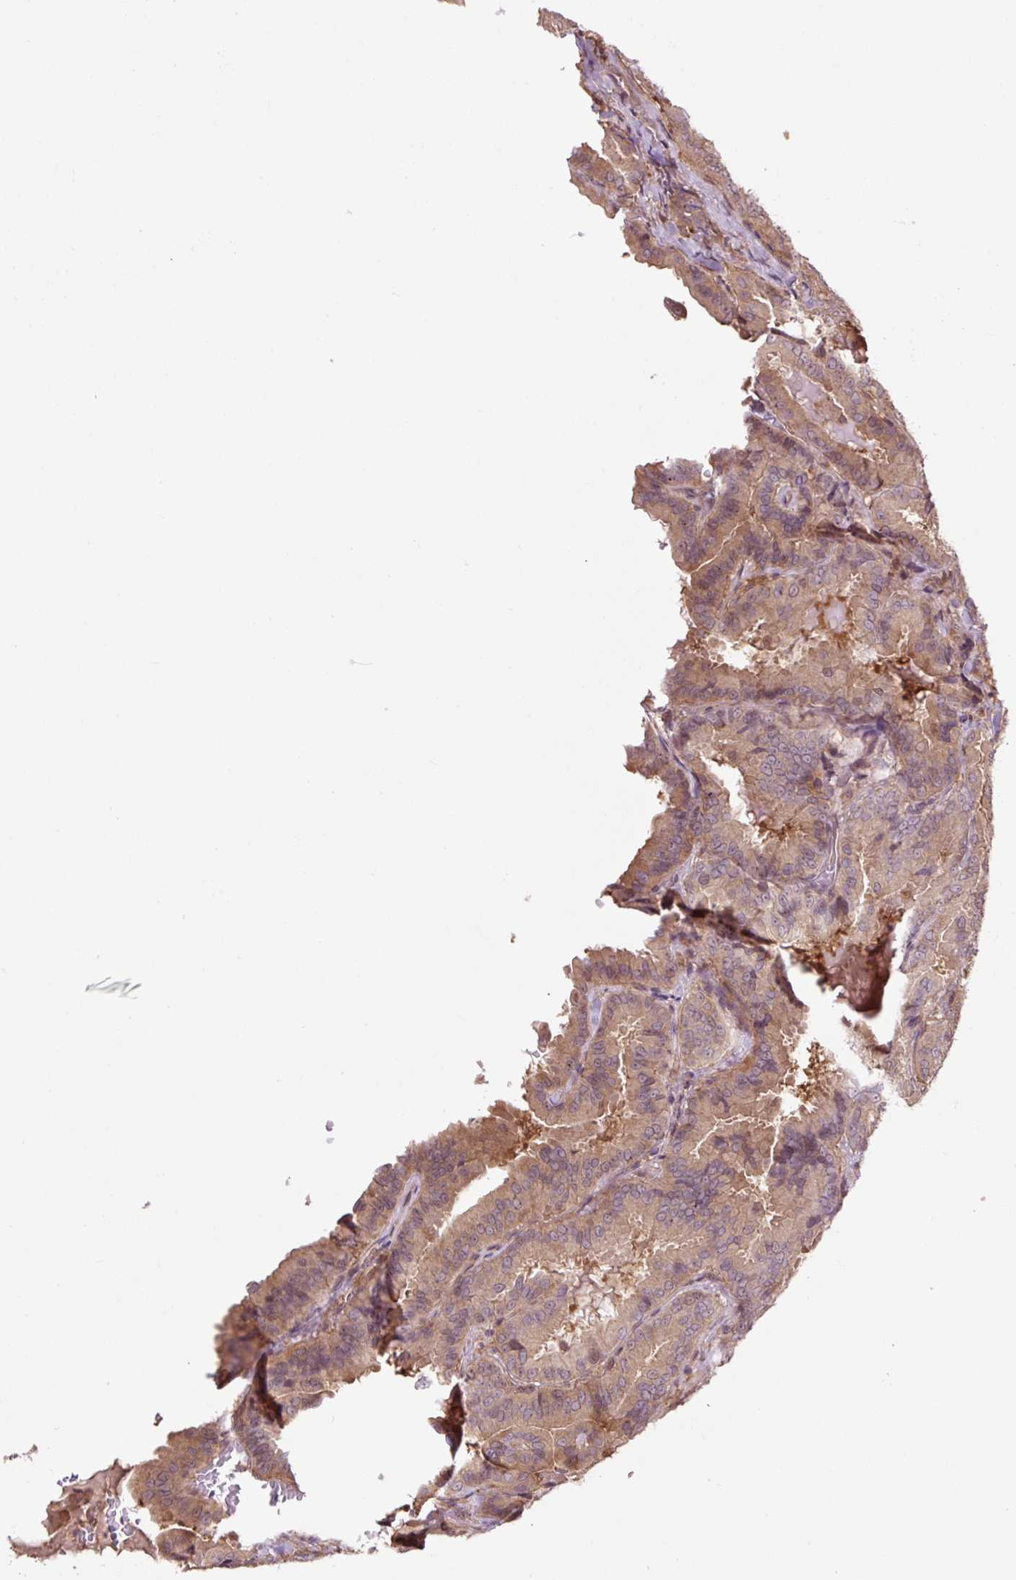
{"staining": {"intensity": "moderate", "quantity": ">75%", "location": "cytoplasmic/membranous"}, "tissue": "thyroid cancer", "cell_type": "Tumor cells", "image_type": "cancer", "snomed": [{"axis": "morphology", "description": "Papillary adenocarcinoma, NOS"}, {"axis": "topography", "description": "Thyroid gland"}], "caption": "This micrograph displays papillary adenocarcinoma (thyroid) stained with IHC to label a protein in brown. The cytoplasmic/membranous of tumor cells show moderate positivity for the protein. Nuclei are counter-stained blue.", "gene": "TPT1", "patient": {"sex": "male", "age": 61}}